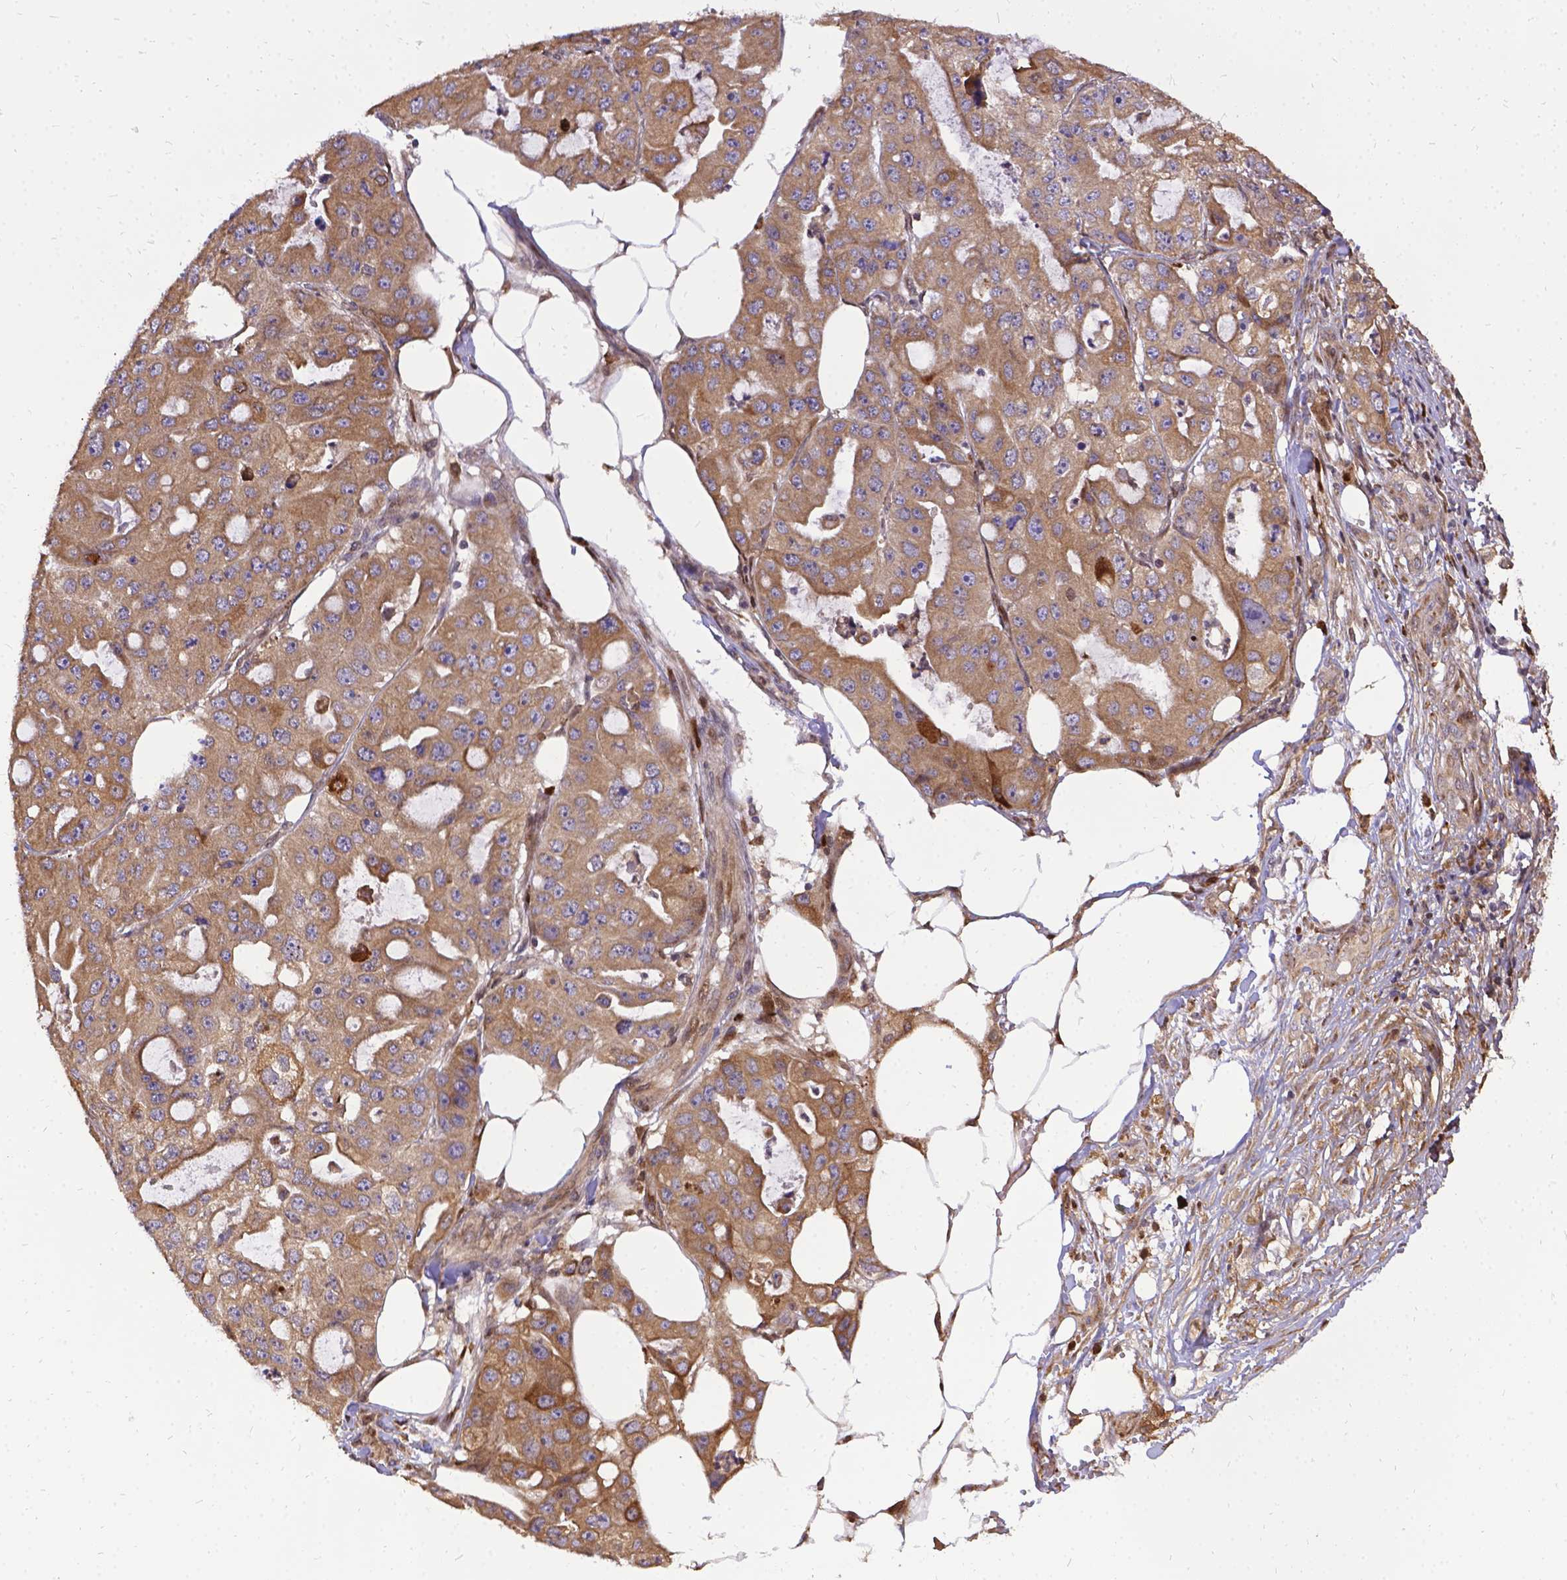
{"staining": {"intensity": "weak", "quantity": ">75%", "location": "cytoplasmic/membranous"}, "tissue": "ovarian cancer", "cell_type": "Tumor cells", "image_type": "cancer", "snomed": [{"axis": "morphology", "description": "Cystadenocarcinoma, serous, NOS"}, {"axis": "topography", "description": "Ovary"}], "caption": "Immunohistochemistry (IHC) of ovarian cancer (serous cystadenocarcinoma) displays low levels of weak cytoplasmic/membranous expression in approximately >75% of tumor cells.", "gene": "DENND6A", "patient": {"sex": "female", "age": 56}}